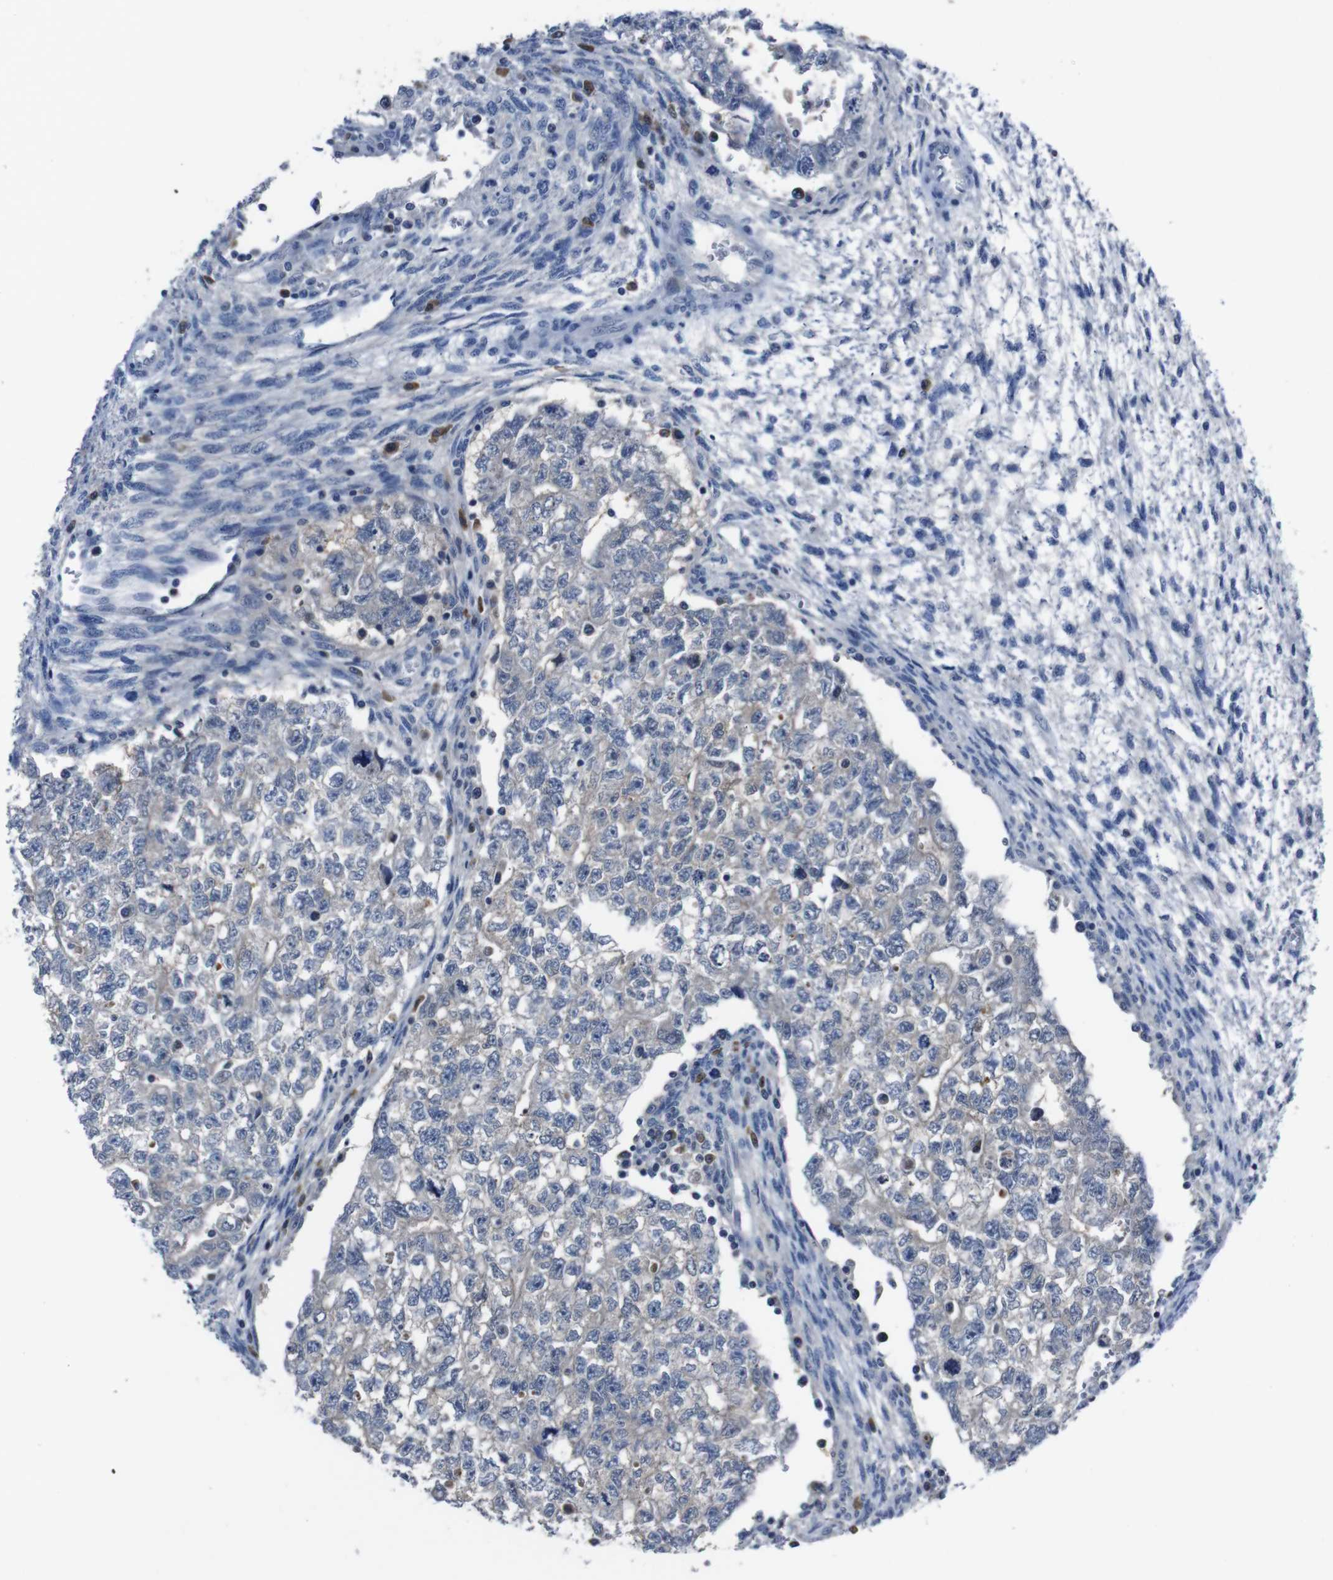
{"staining": {"intensity": "negative", "quantity": "none", "location": "none"}, "tissue": "testis cancer", "cell_type": "Tumor cells", "image_type": "cancer", "snomed": [{"axis": "morphology", "description": "Seminoma, NOS"}, {"axis": "morphology", "description": "Carcinoma, Embryonal, NOS"}, {"axis": "topography", "description": "Testis"}], "caption": "Immunohistochemistry (IHC) of human seminoma (testis) demonstrates no expression in tumor cells.", "gene": "SEMA4B", "patient": {"sex": "male", "age": 38}}